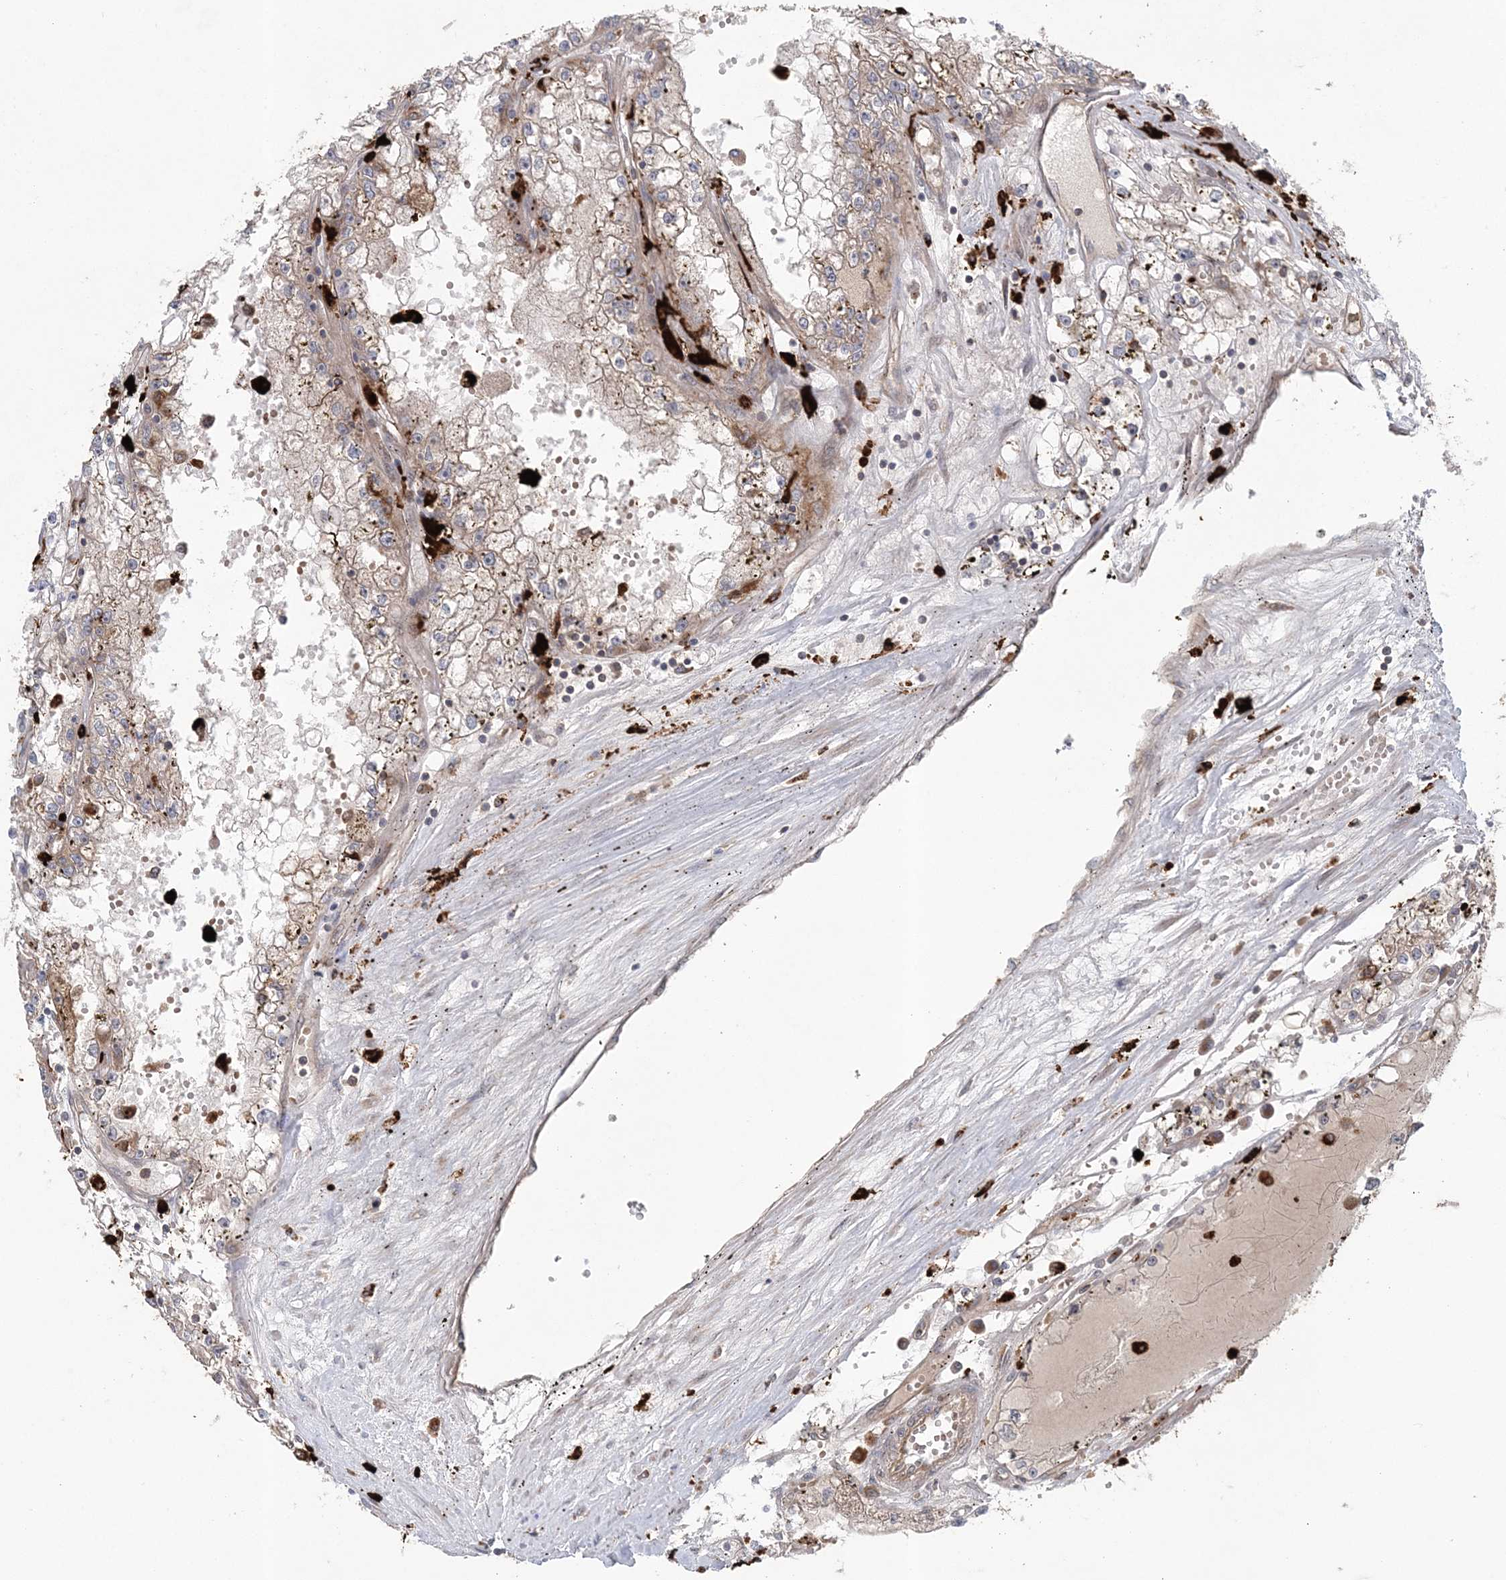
{"staining": {"intensity": "weak", "quantity": "25%-75%", "location": "cytoplasmic/membranous"}, "tissue": "renal cancer", "cell_type": "Tumor cells", "image_type": "cancer", "snomed": [{"axis": "morphology", "description": "Adenocarcinoma, NOS"}, {"axis": "topography", "description": "Kidney"}], "caption": "Immunohistochemical staining of adenocarcinoma (renal) demonstrates weak cytoplasmic/membranous protein expression in about 25%-75% of tumor cells. Nuclei are stained in blue.", "gene": "LRPPRC", "patient": {"sex": "male", "age": 56}}